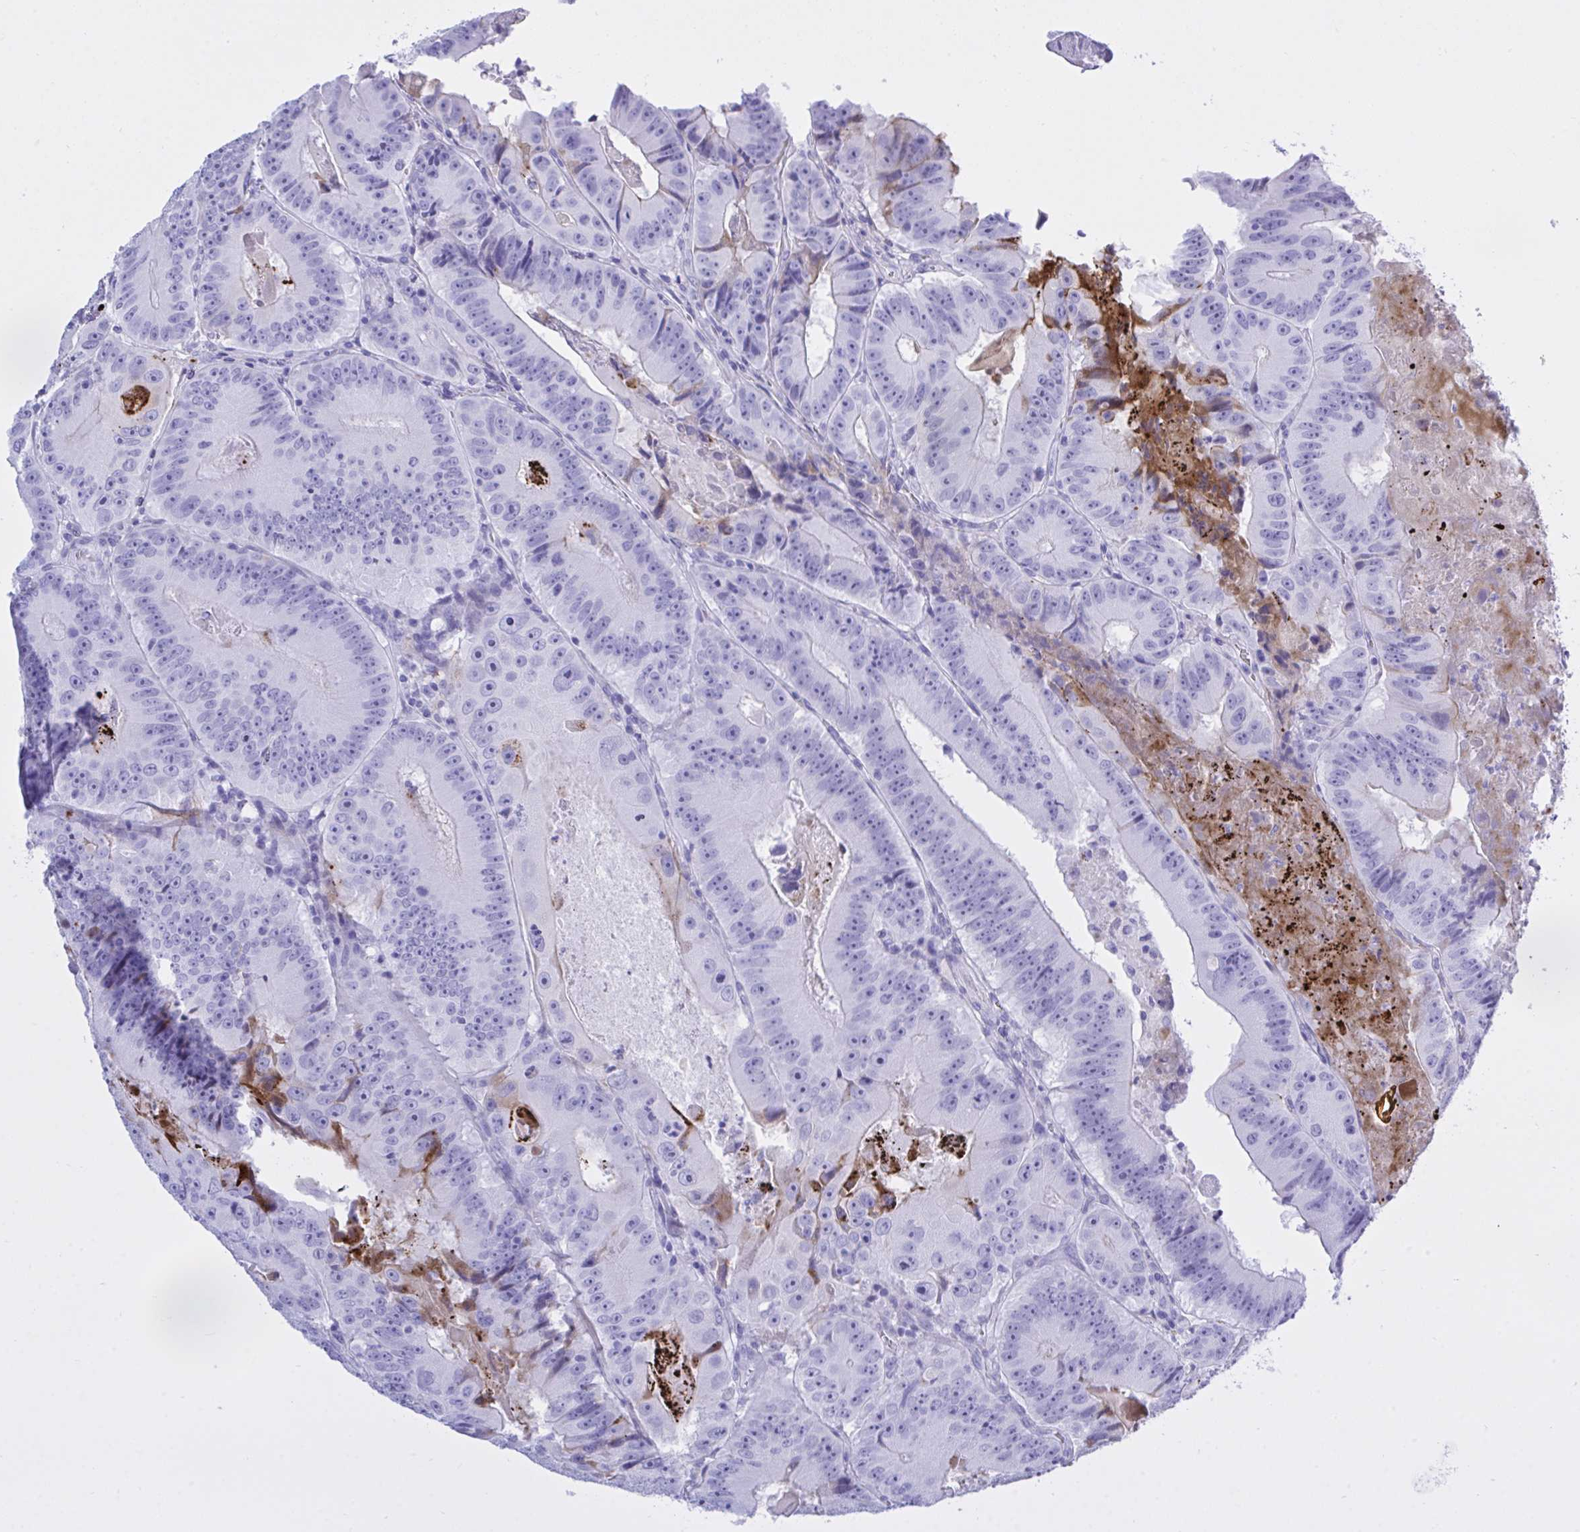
{"staining": {"intensity": "negative", "quantity": "none", "location": "none"}, "tissue": "colorectal cancer", "cell_type": "Tumor cells", "image_type": "cancer", "snomed": [{"axis": "morphology", "description": "Adenocarcinoma, NOS"}, {"axis": "topography", "description": "Colon"}], "caption": "This photomicrograph is of colorectal cancer (adenocarcinoma) stained with immunohistochemistry to label a protein in brown with the nuclei are counter-stained blue. There is no positivity in tumor cells. (Brightfield microscopy of DAB IHC at high magnification).", "gene": "BEX5", "patient": {"sex": "female", "age": 86}}